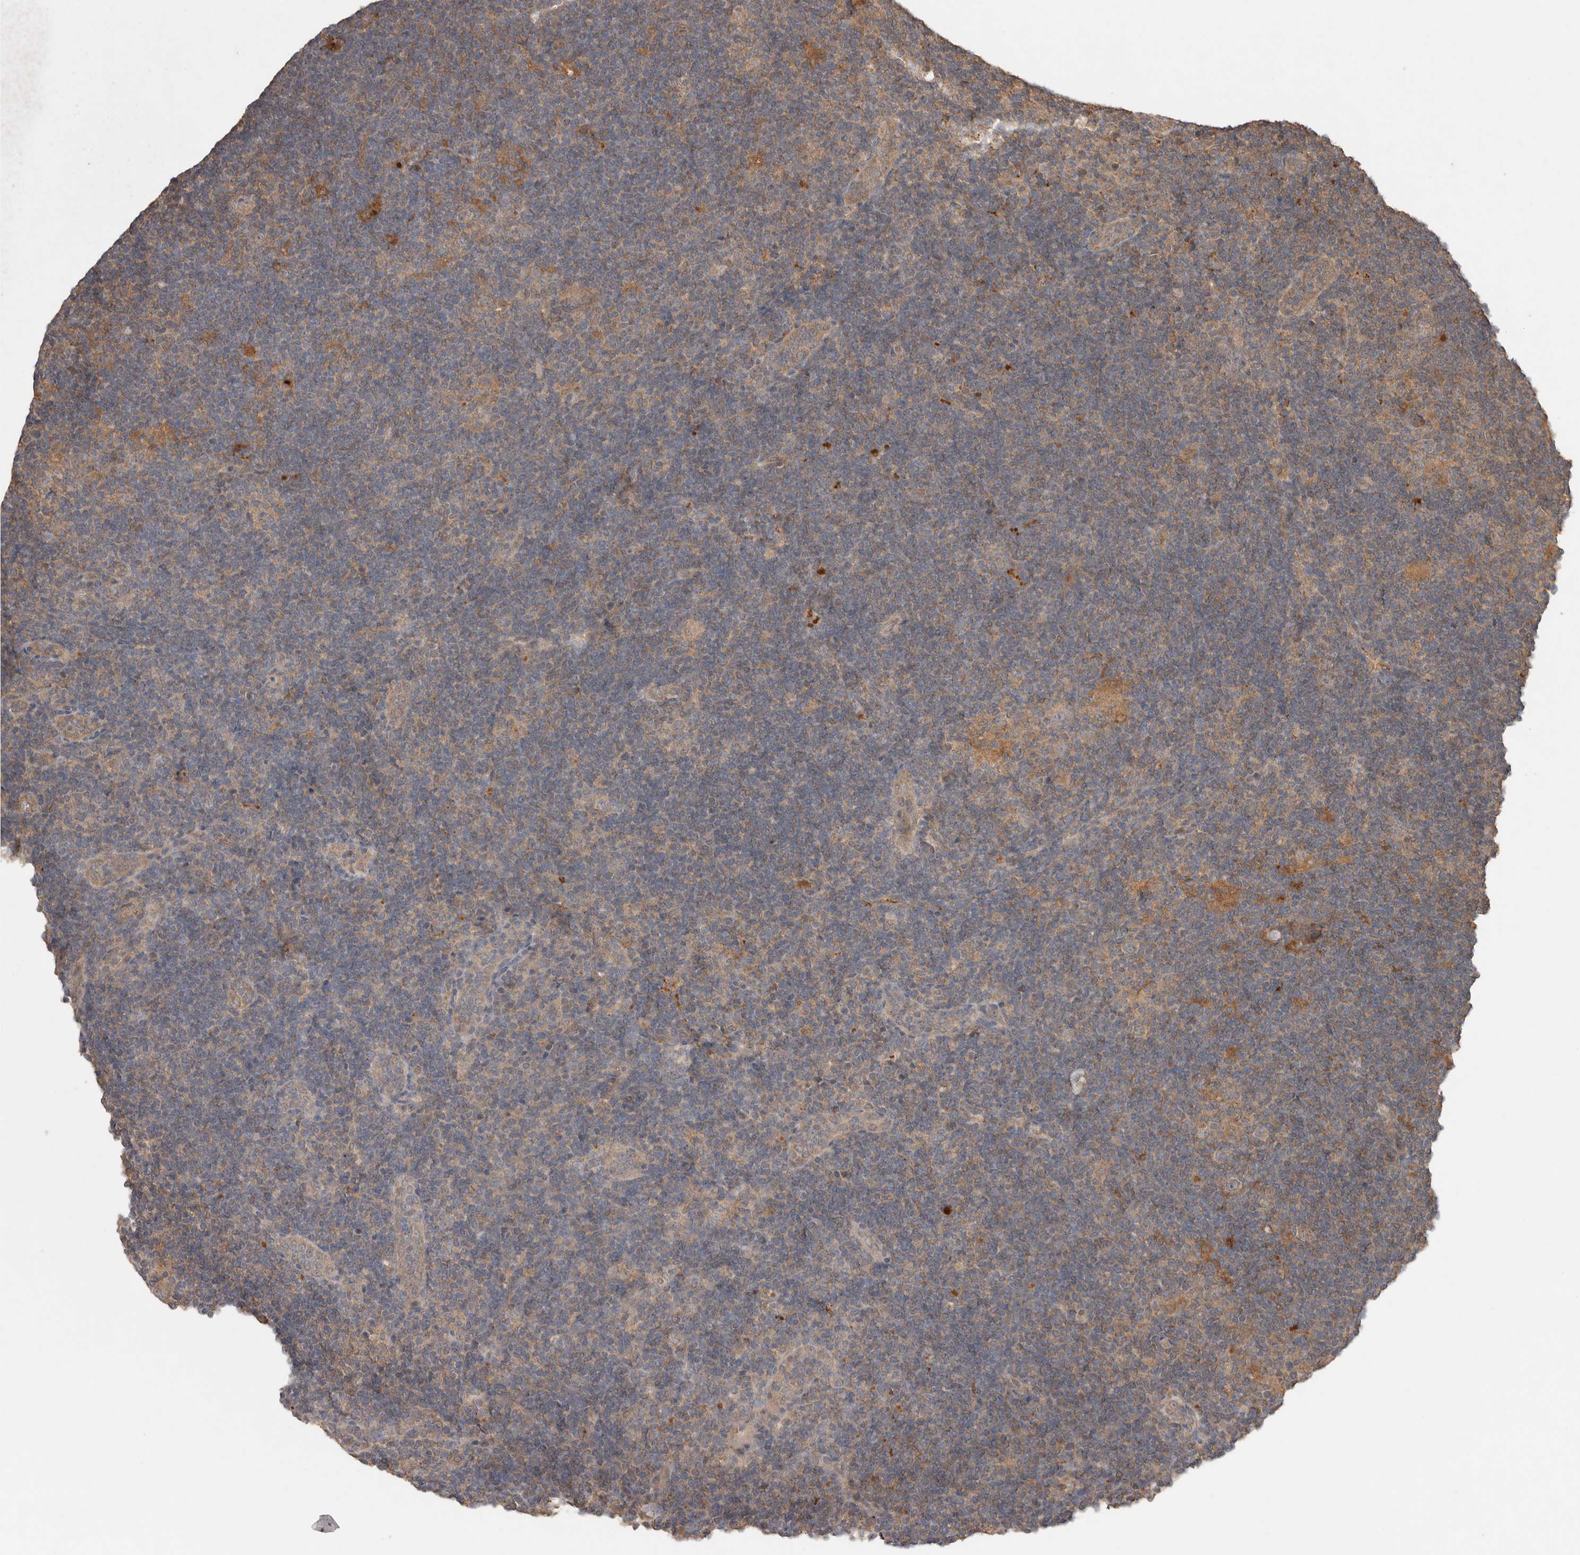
{"staining": {"intensity": "weak", "quantity": ">75%", "location": "cytoplasmic/membranous"}, "tissue": "lymphoma", "cell_type": "Tumor cells", "image_type": "cancer", "snomed": [{"axis": "morphology", "description": "Hodgkin's disease, NOS"}, {"axis": "topography", "description": "Lymph node"}], "caption": "Immunohistochemical staining of human Hodgkin's disease reveals weak cytoplasmic/membranous protein positivity in about >75% of tumor cells.", "gene": "KCNJ5", "patient": {"sex": "female", "age": 57}}